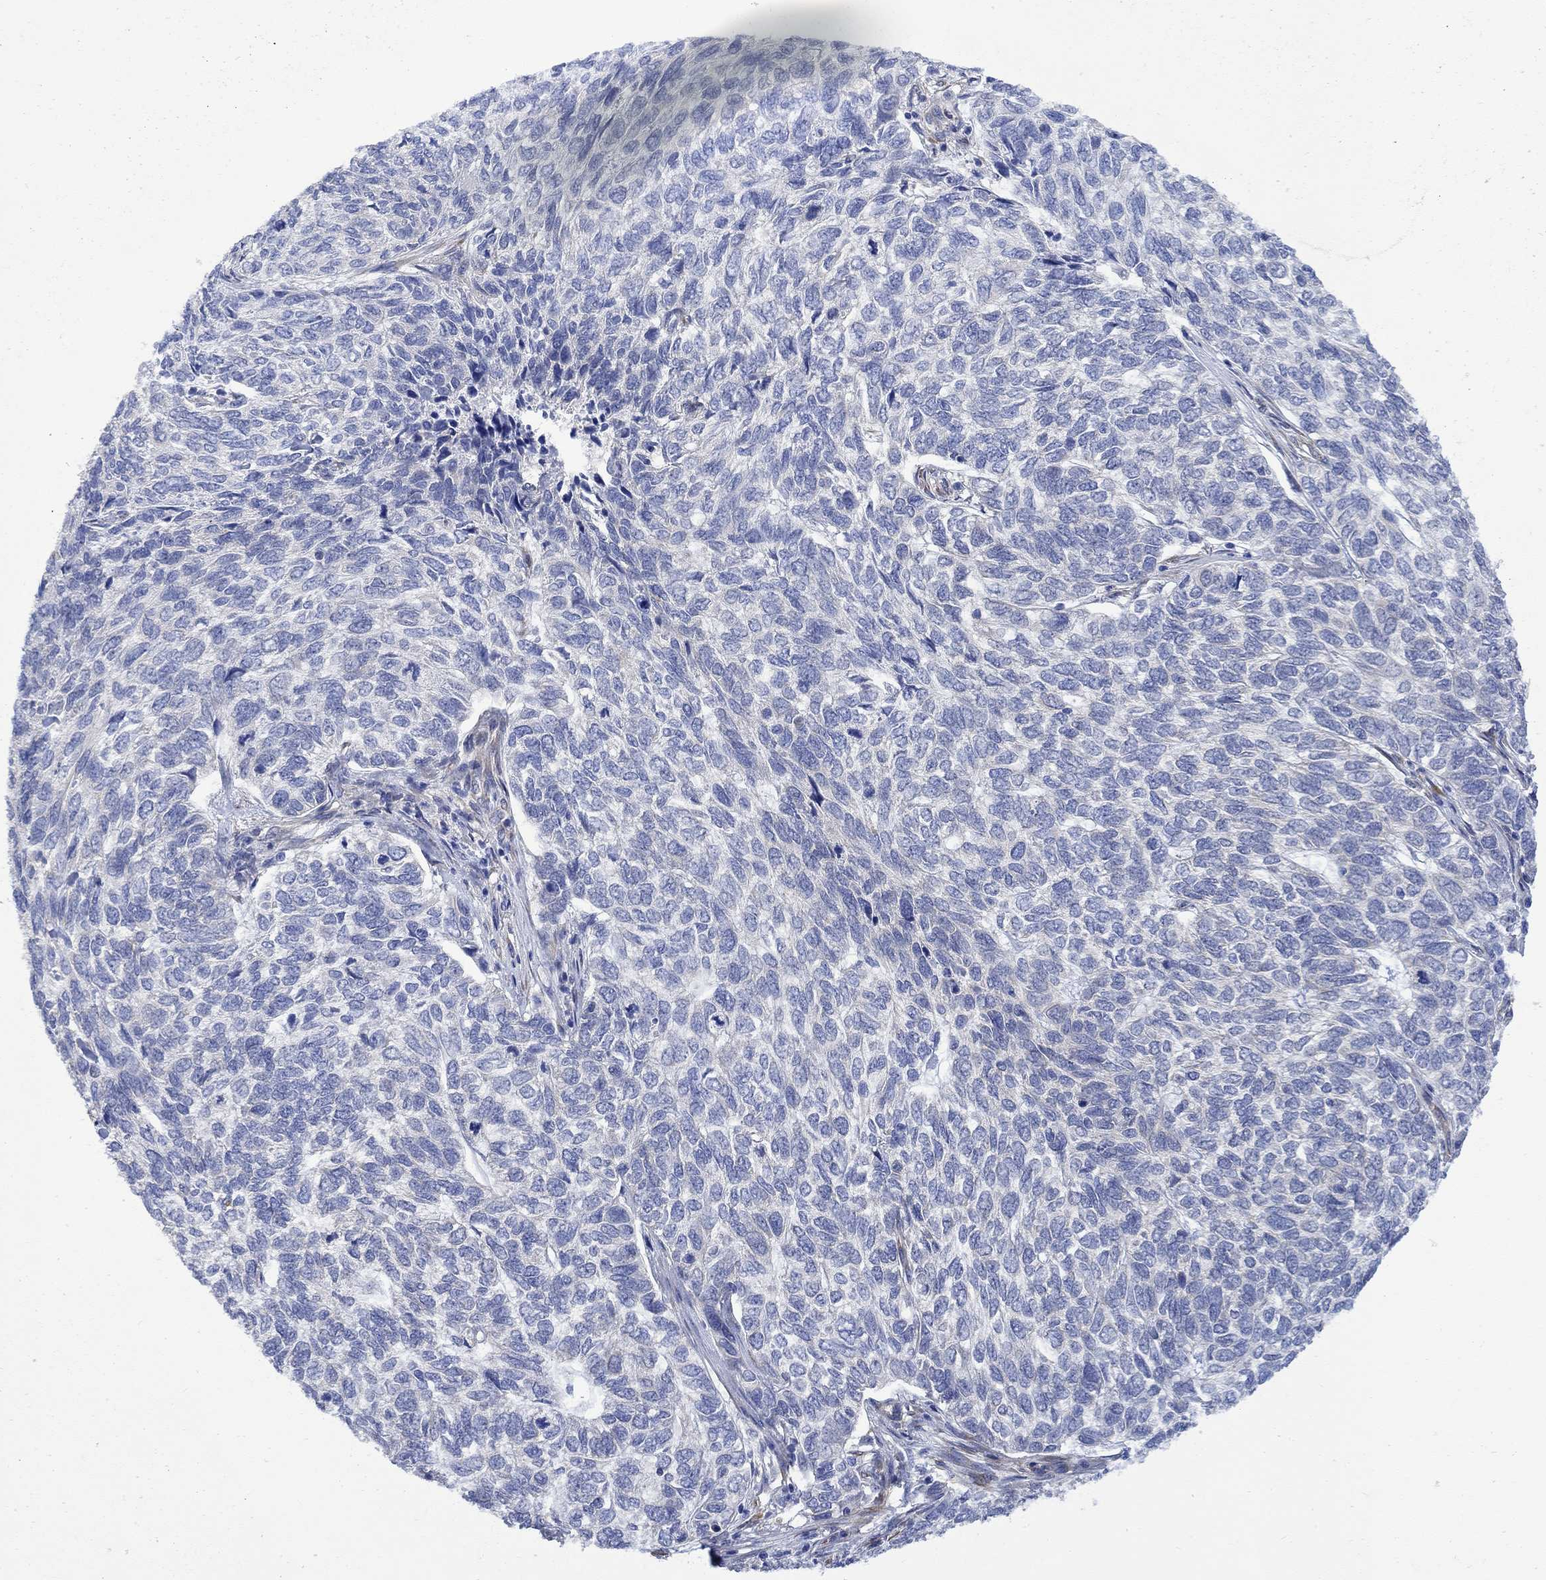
{"staining": {"intensity": "negative", "quantity": "none", "location": "none"}, "tissue": "skin cancer", "cell_type": "Tumor cells", "image_type": "cancer", "snomed": [{"axis": "morphology", "description": "Basal cell carcinoma"}, {"axis": "topography", "description": "Skin"}], "caption": "This is a image of immunohistochemistry (IHC) staining of basal cell carcinoma (skin), which shows no expression in tumor cells.", "gene": "TGM2", "patient": {"sex": "female", "age": 65}}